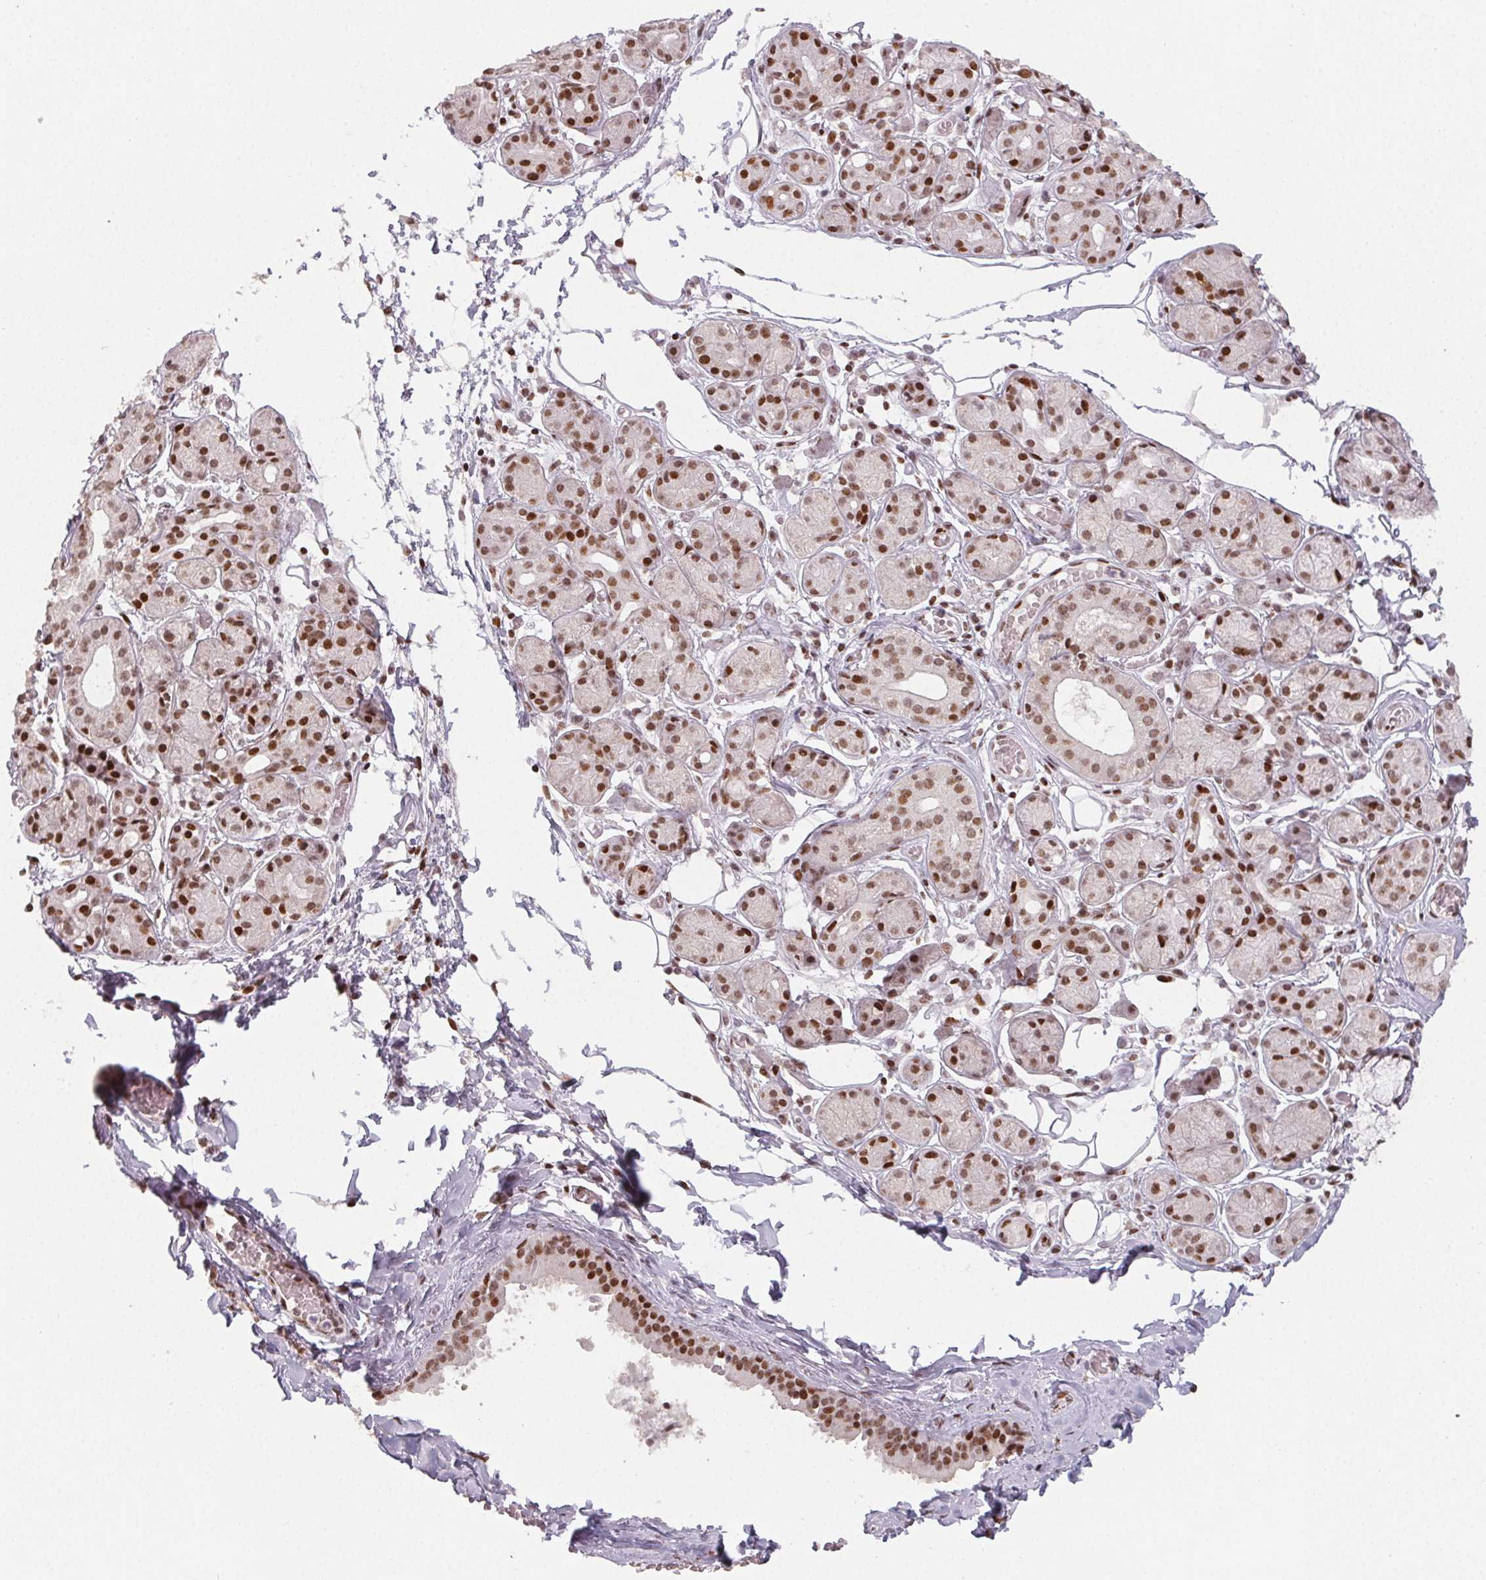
{"staining": {"intensity": "moderate", "quantity": ">75%", "location": "nuclear"}, "tissue": "salivary gland", "cell_type": "Glandular cells", "image_type": "normal", "snomed": [{"axis": "morphology", "description": "Normal tissue, NOS"}, {"axis": "topography", "description": "Salivary gland"}, {"axis": "topography", "description": "Peripheral nerve tissue"}], "caption": "Salivary gland stained with IHC displays moderate nuclear expression in approximately >75% of glandular cells. (DAB = brown stain, brightfield microscopy at high magnification).", "gene": "KMT2A", "patient": {"sex": "male", "age": 71}}